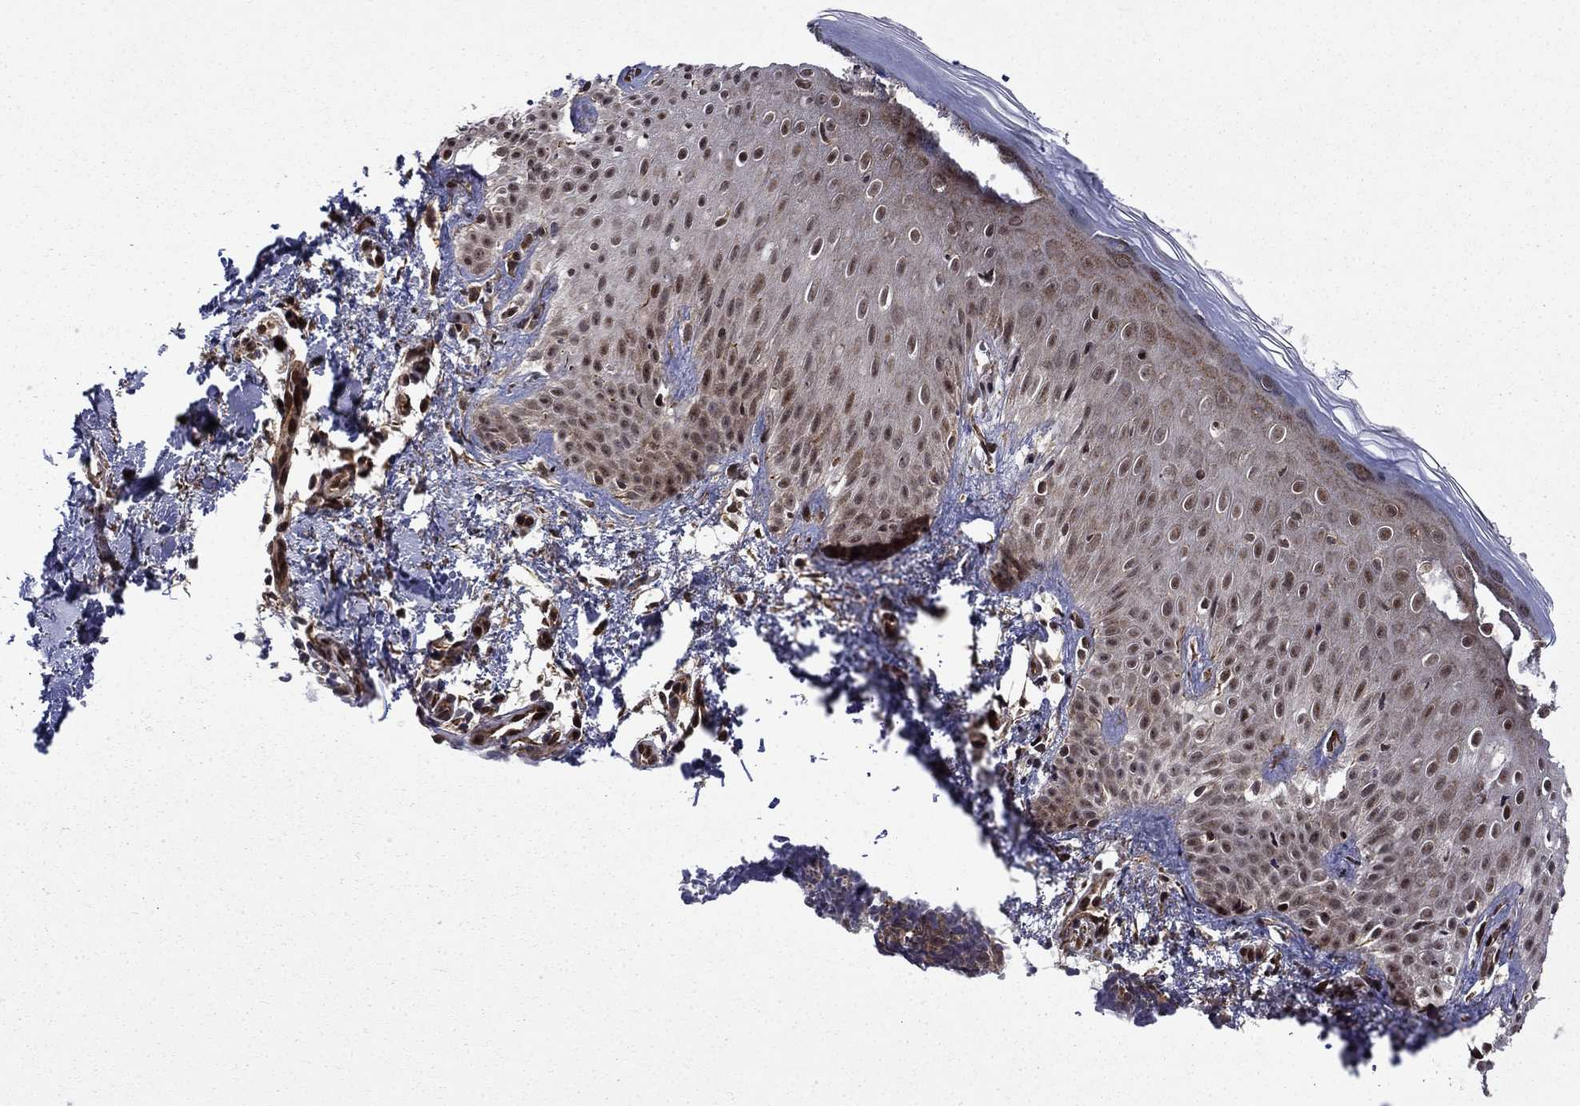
{"staining": {"intensity": "strong", "quantity": "<25%", "location": "nuclear"}, "tissue": "melanoma", "cell_type": "Tumor cells", "image_type": "cancer", "snomed": [{"axis": "morphology", "description": "Malignant melanoma, NOS"}, {"axis": "topography", "description": "Skin"}], "caption": "Immunohistochemical staining of malignant melanoma demonstrates medium levels of strong nuclear staining in about <25% of tumor cells.", "gene": "KPNA3", "patient": {"sex": "male", "age": 51}}